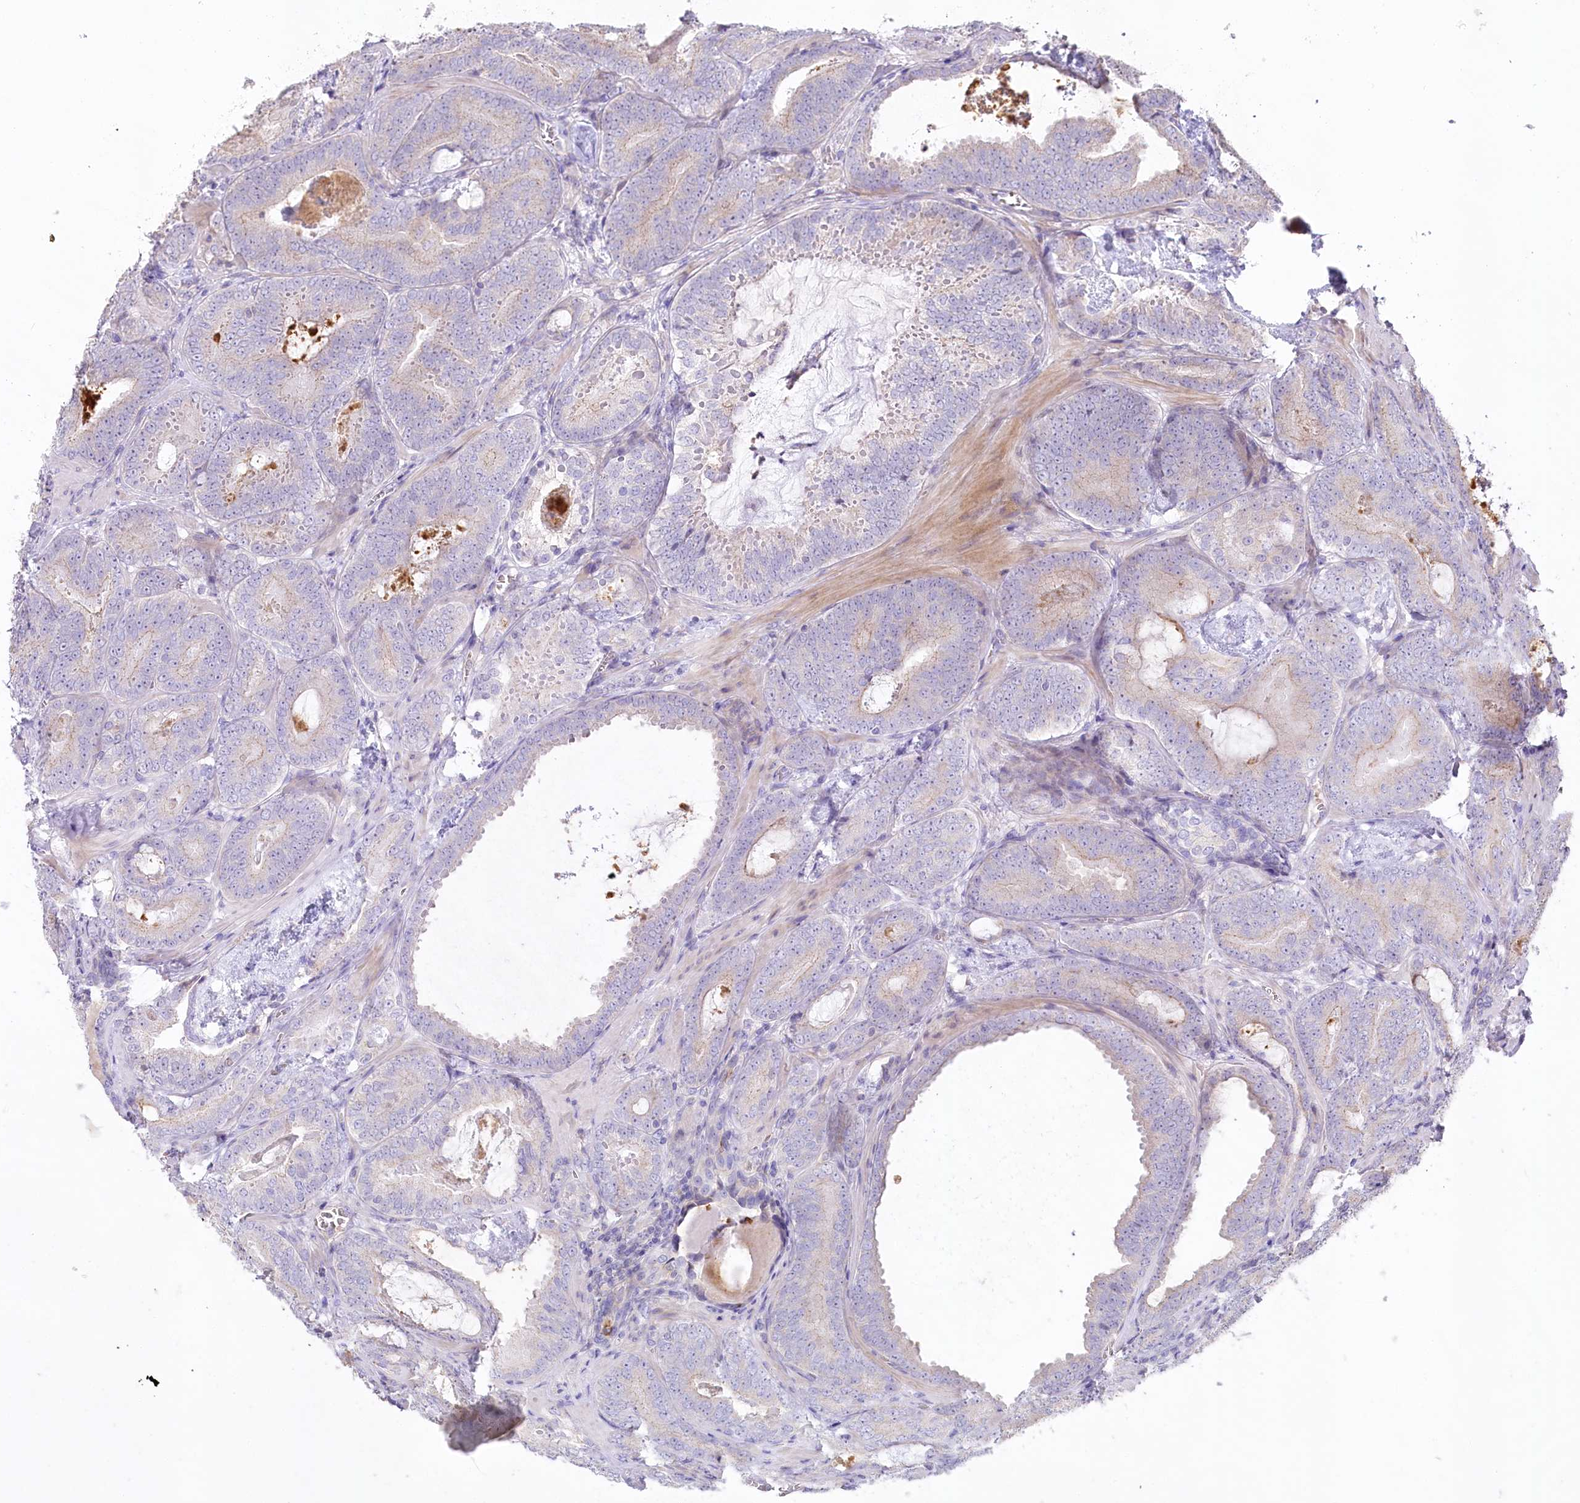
{"staining": {"intensity": "negative", "quantity": "none", "location": "none"}, "tissue": "prostate cancer", "cell_type": "Tumor cells", "image_type": "cancer", "snomed": [{"axis": "morphology", "description": "Adenocarcinoma, Low grade"}, {"axis": "topography", "description": "Prostate"}], "caption": "Adenocarcinoma (low-grade) (prostate) was stained to show a protein in brown. There is no significant positivity in tumor cells.", "gene": "SLC6A11", "patient": {"sex": "male", "age": 60}}